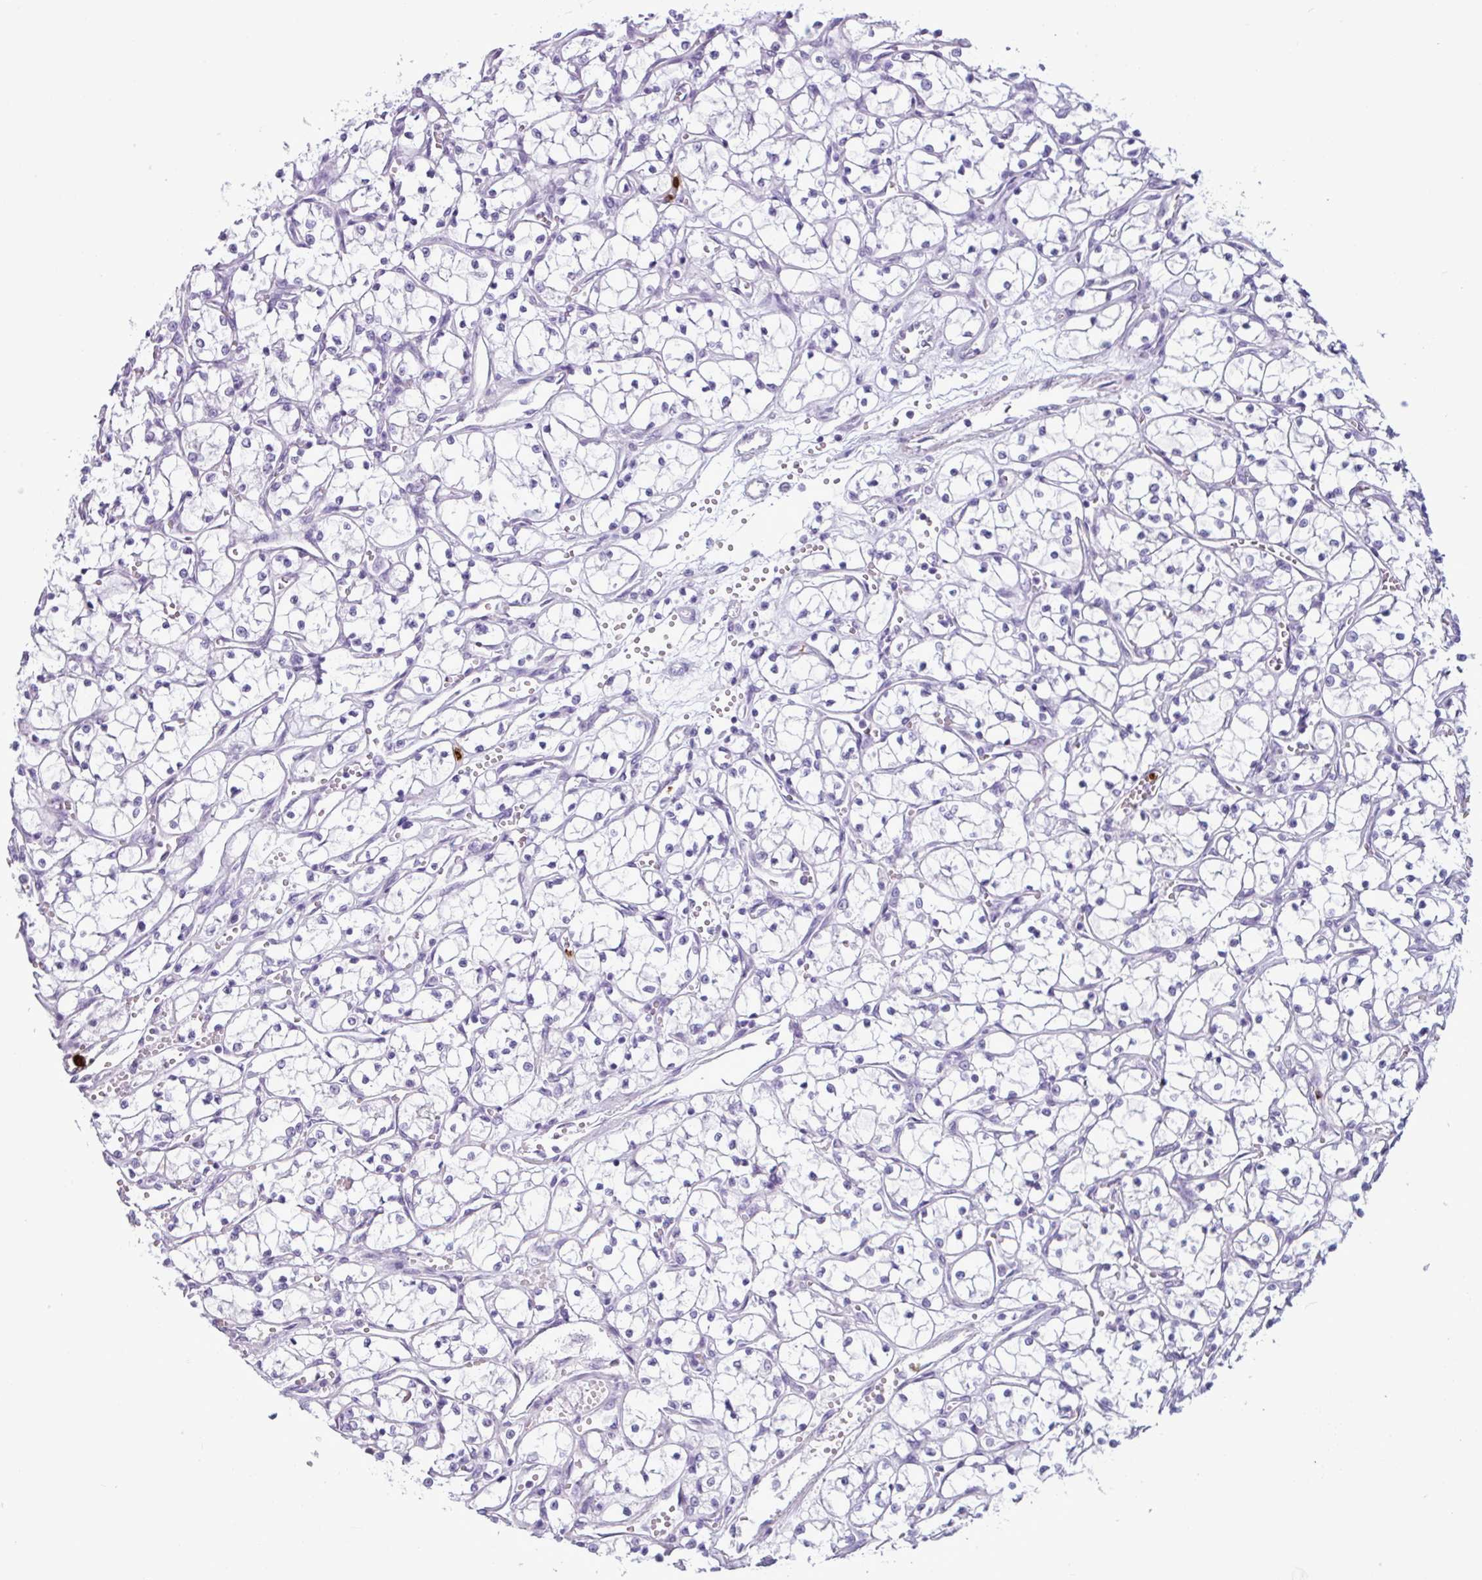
{"staining": {"intensity": "negative", "quantity": "none", "location": "none"}, "tissue": "renal cancer", "cell_type": "Tumor cells", "image_type": "cancer", "snomed": [{"axis": "morphology", "description": "Adenocarcinoma, NOS"}, {"axis": "topography", "description": "Kidney"}], "caption": "Immunohistochemistry histopathology image of renal cancer stained for a protein (brown), which displays no positivity in tumor cells.", "gene": "TMEM178A", "patient": {"sex": "female", "age": 69}}